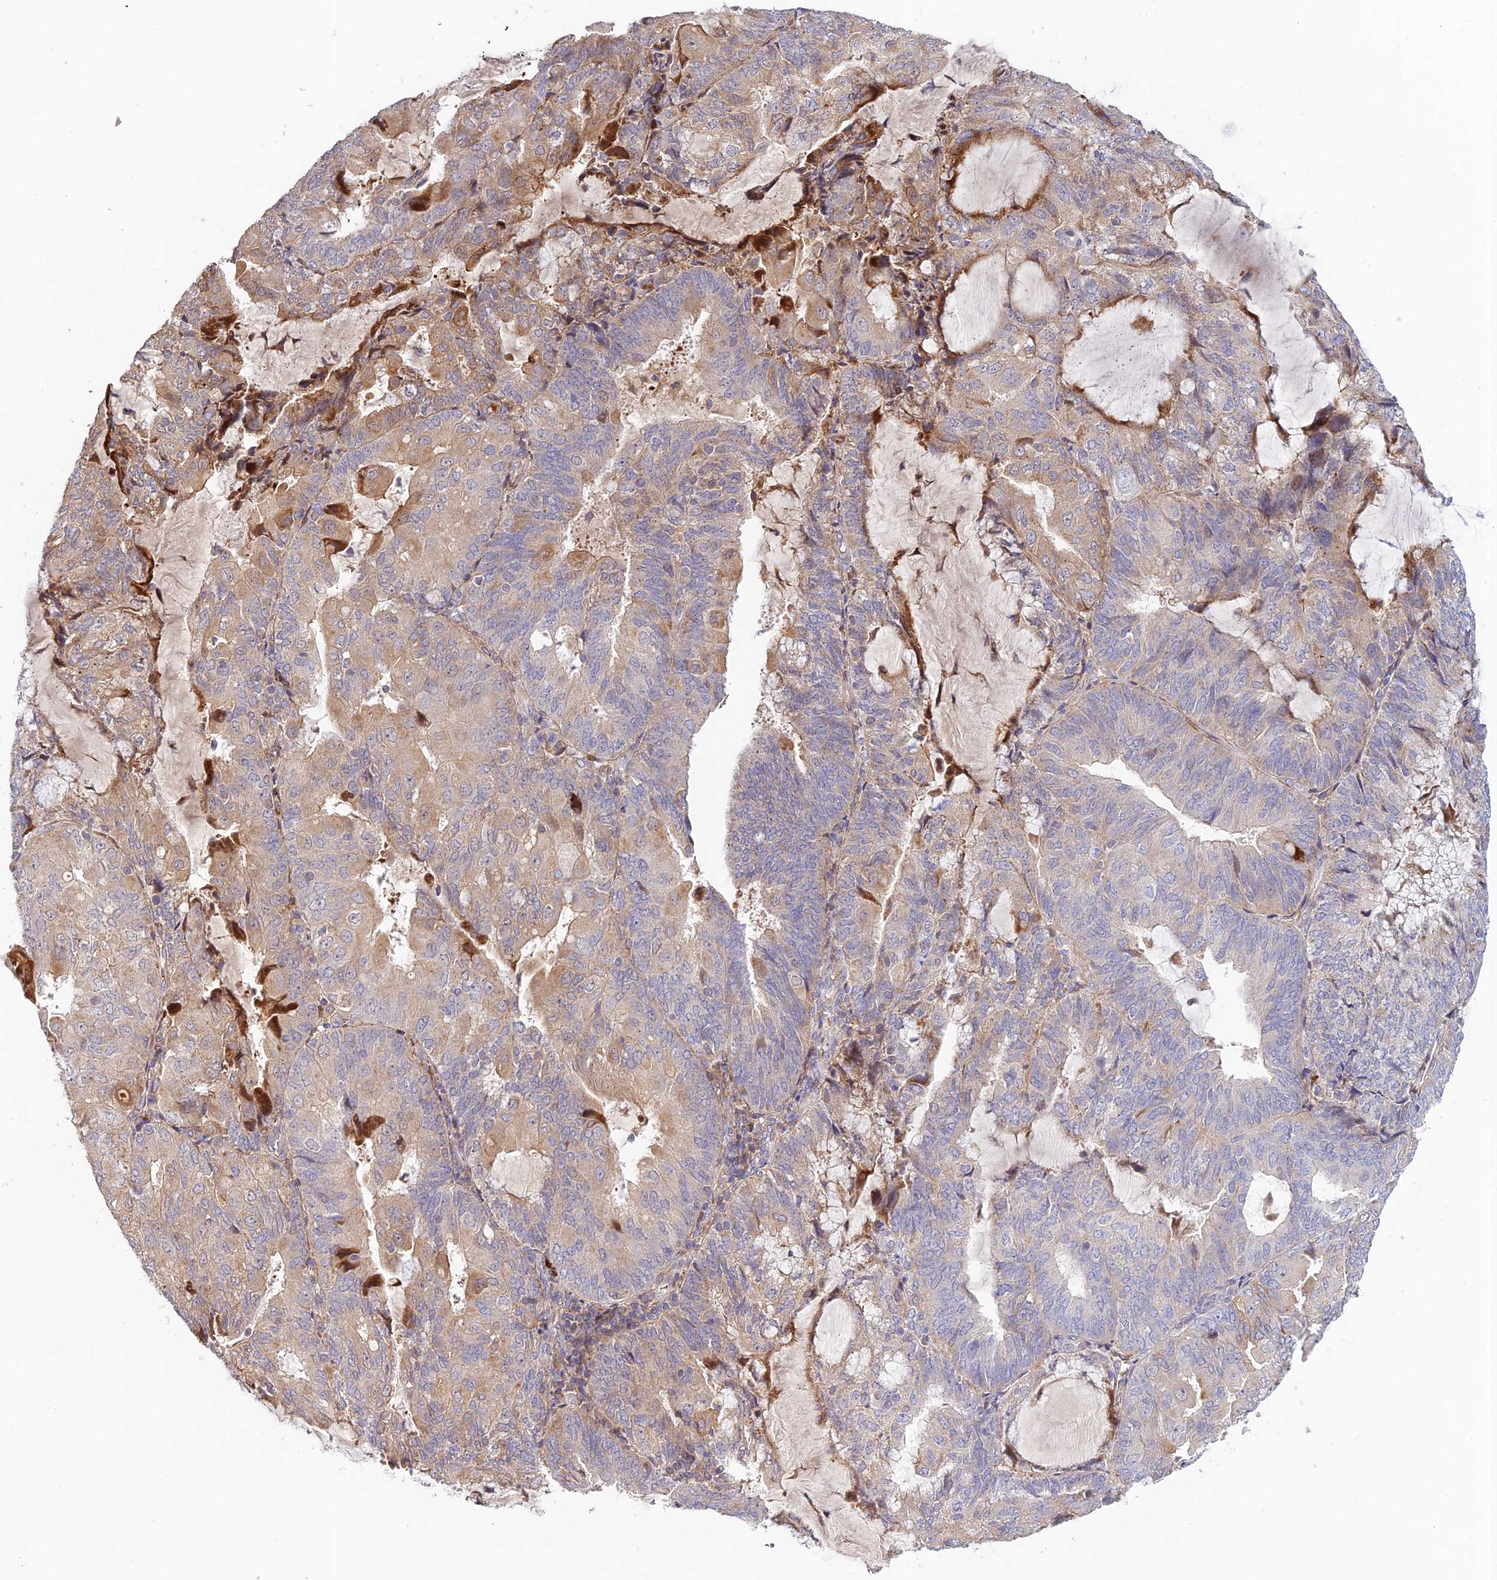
{"staining": {"intensity": "moderate", "quantity": "<25%", "location": "cytoplasmic/membranous"}, "tissue": "endometrial cancer", "cell_type": "Tumor cells", "image_type": "cancer", "snomed": [{"axis": "morphology", "description": "Adenocarcinoma, NOS"}, {"axis": "topography", "description": "Endometrium"}], "caption": "Immunohistochemical staining of human endometrial cancer exhibits low levels of moderate cytoplasmic/membranous positivity in about <25% of tumor cells.", "gene": "FUOM", "patient": {"sex": "female", "age": 81}}